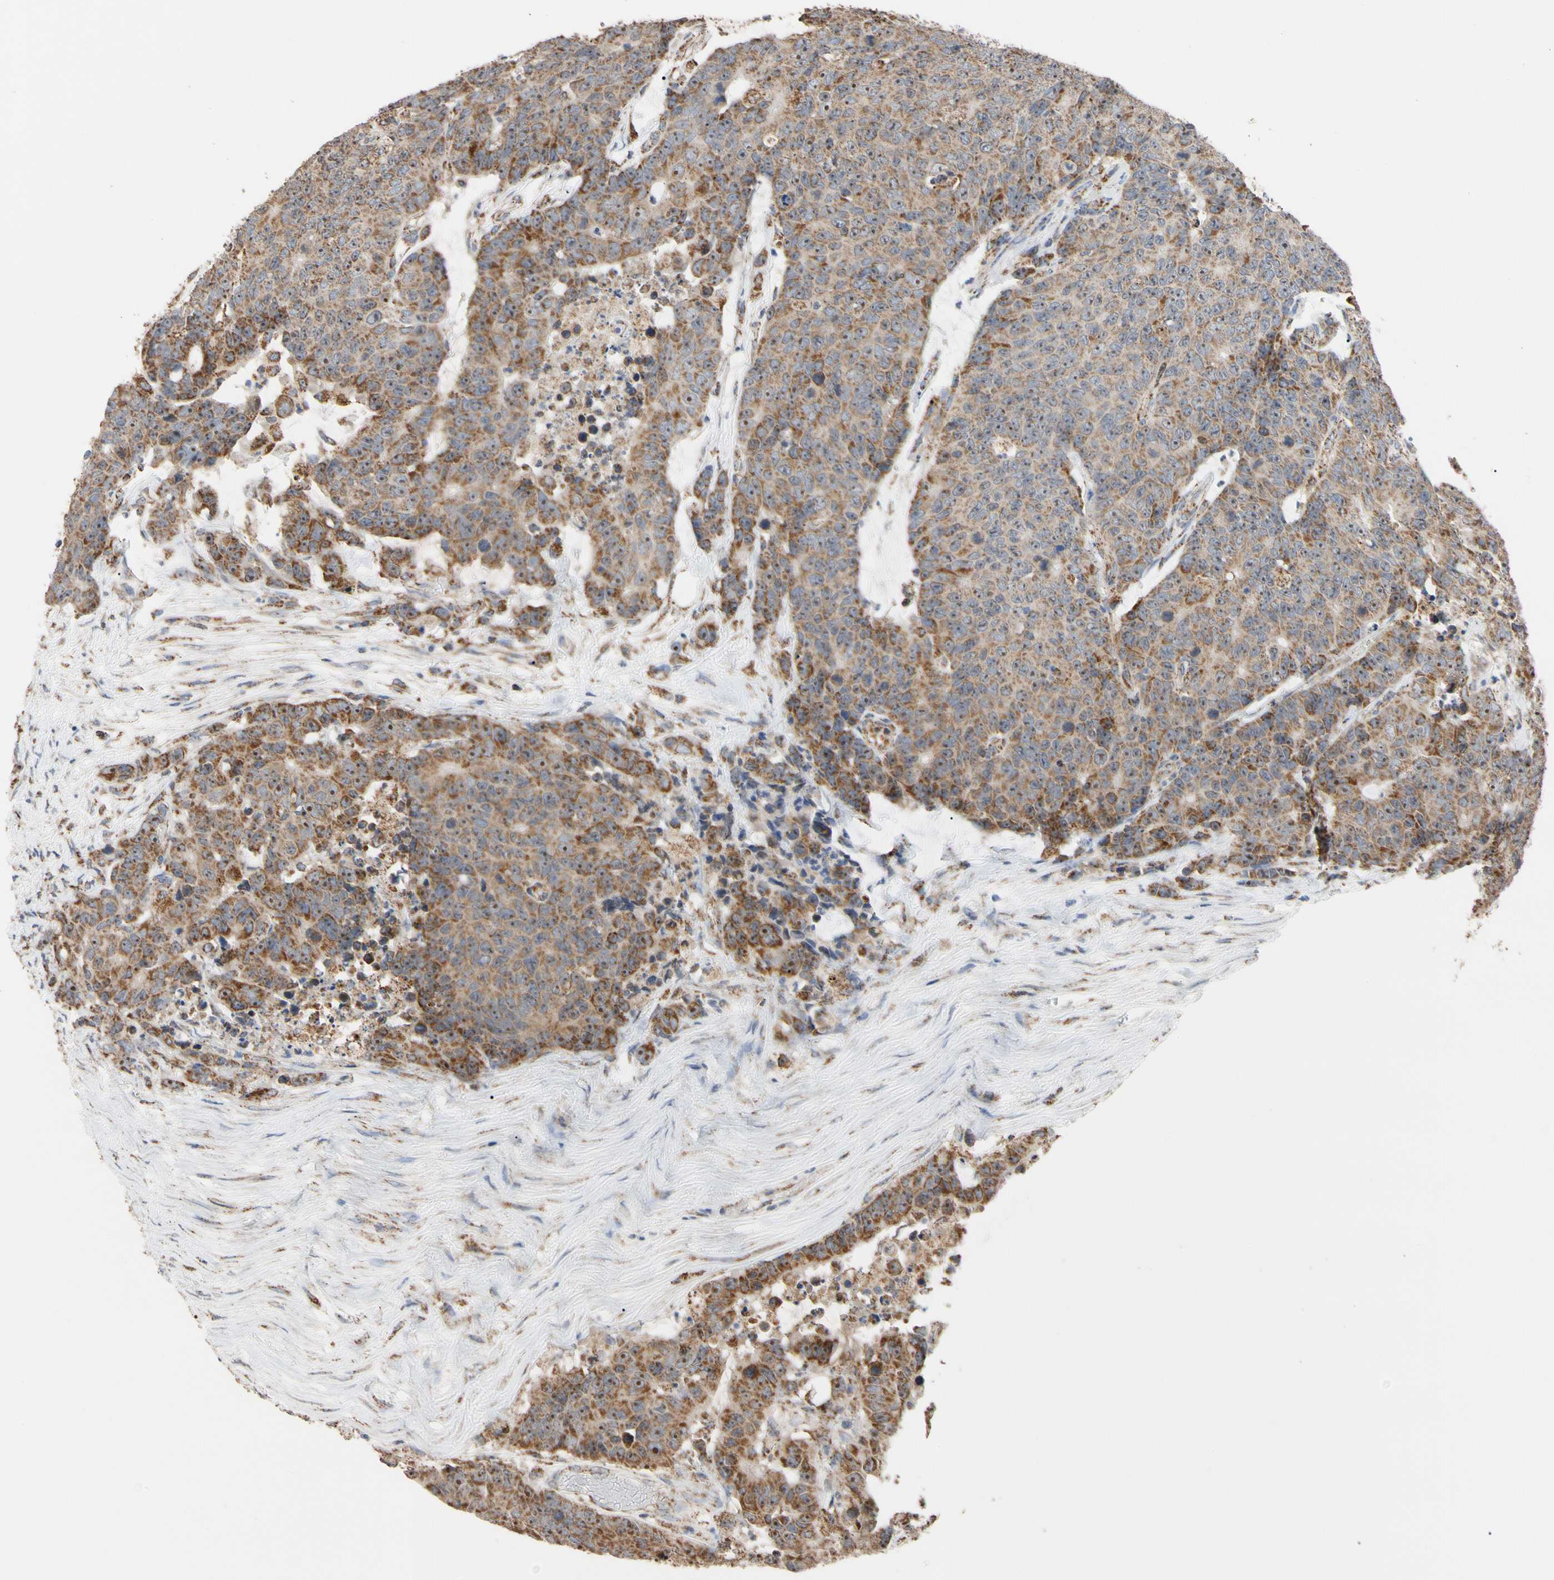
{"staining": {"intensity": "strong", "quantity": ">75%", "location": "cytoplasmic/membranous,nuclear"}, "tissue": "colorectal cancer", "cell_type": "Tumor cells", "image_type": "cancer", "snomed": [{"axis": "morphology", "description": "Adenocarcinoma, NOS"}, {"axis": "topography", "description": "Colon"}], "caption": "Brown immunohistochemical staining in human colorectal adenocarcinoma shows strong cytoplasmic/membranous and nuclear staining in about >75% of tumor cells.", "gene": "FAM110B", "patient": {"sex": "female", "age": 86}}